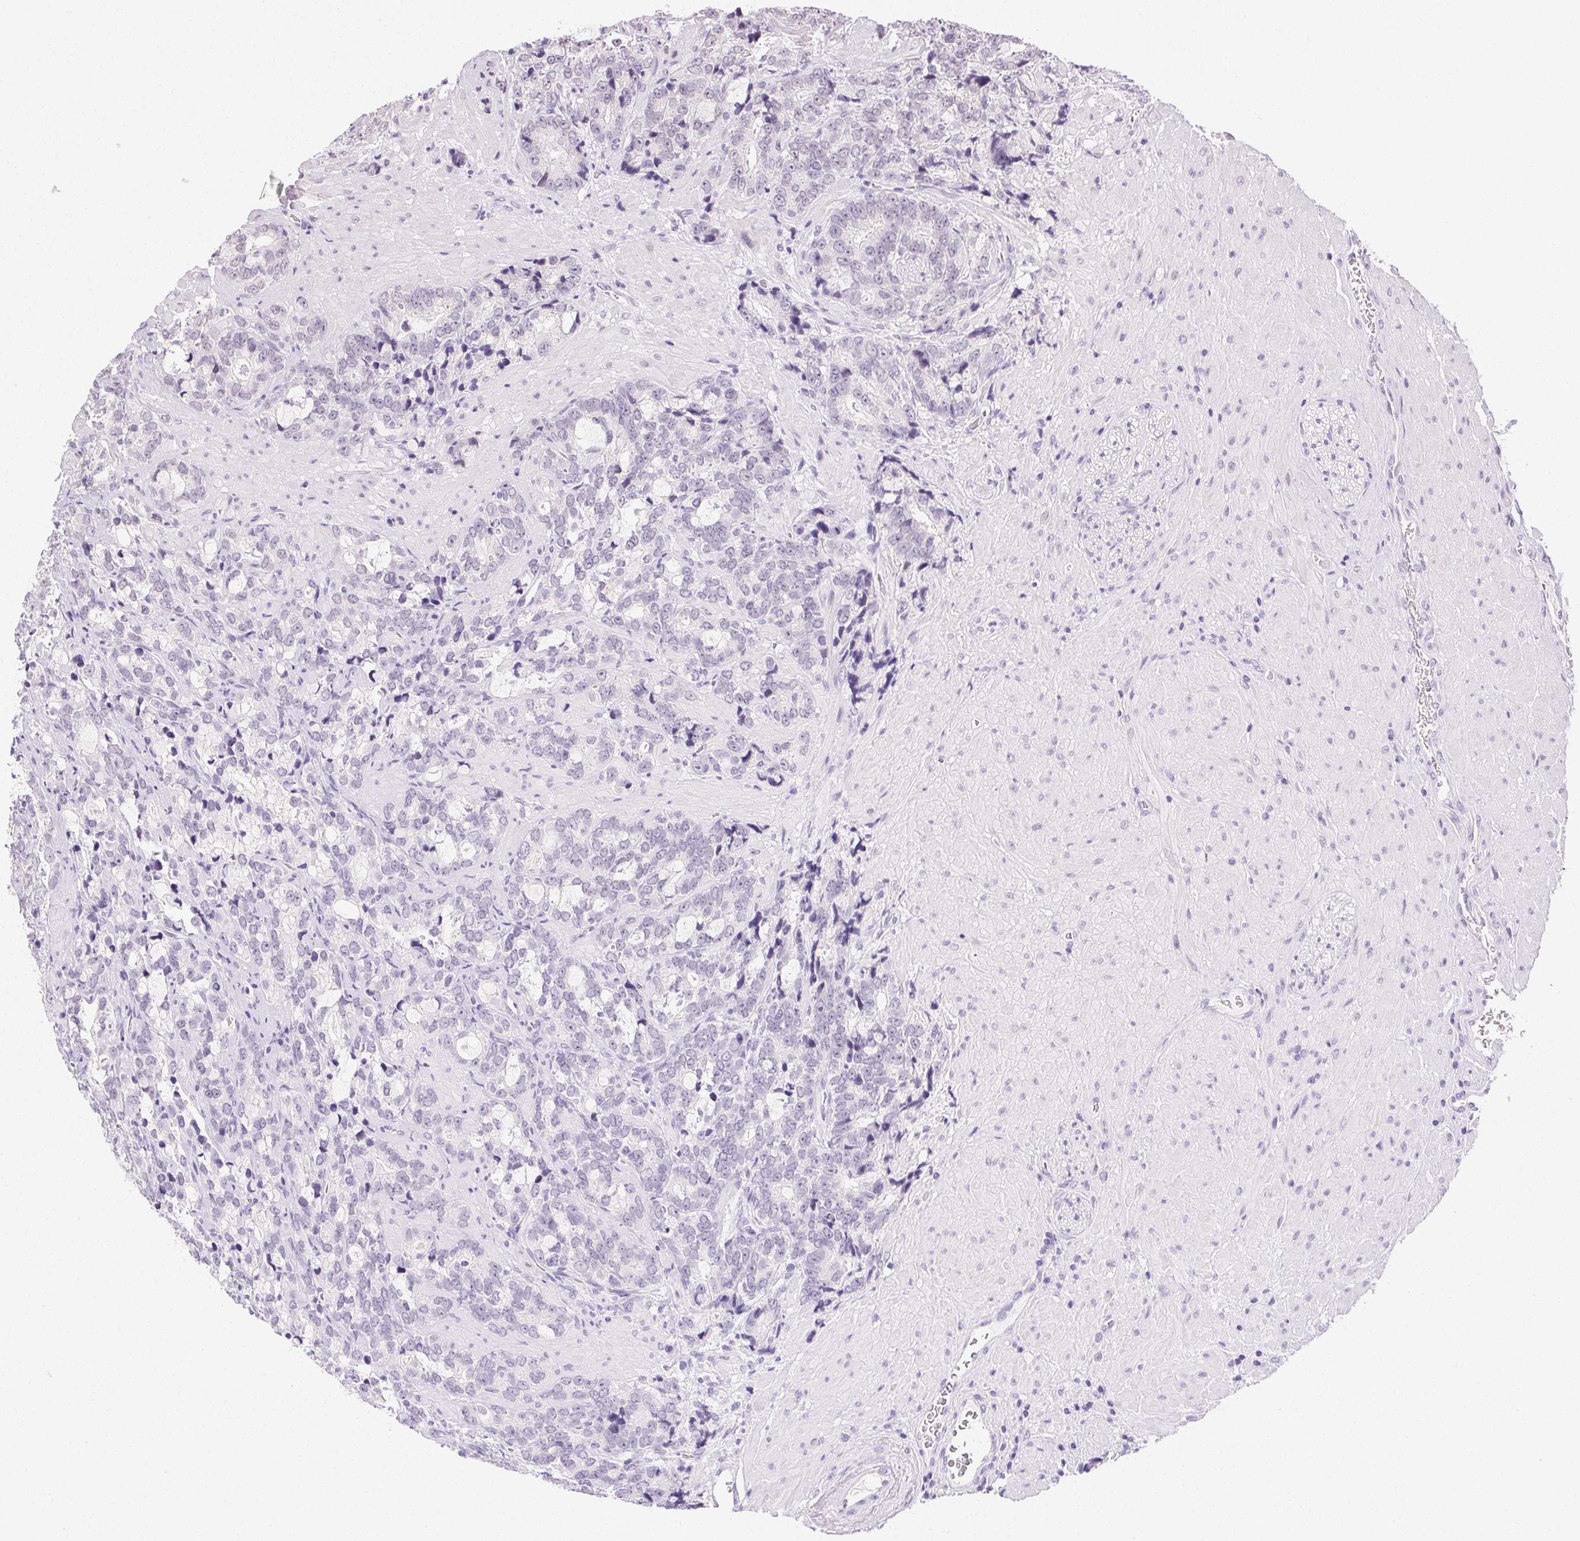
{"staining": {"intensity": "negative", "quantity": "none", "location": "none"}, "tissue": "prostate cancer", "cell_type": "Tumor cells", "image_type": "cancer", "snomed": [{"axis": "morphology", "description": "Adenocarcinoma, High grade"}, {"axis": "topography", "description": "Prostate"}], "caption": "High magnification brightfield microscopy of prostate cancer (high-grade adenocarcinoma) stained with DAB (3,3'-diaminobenzidine) (brown) and counterstained with hematoxylin (blue): tumor cells show no significant expression. The staining is performed using DAB (3,3'-diaminobenzidine) brown chromogen with nuclei counter-stained in using hematoxylin.", "gene": "CLDN10", "patient": {"sex": "male", "age": 74}}